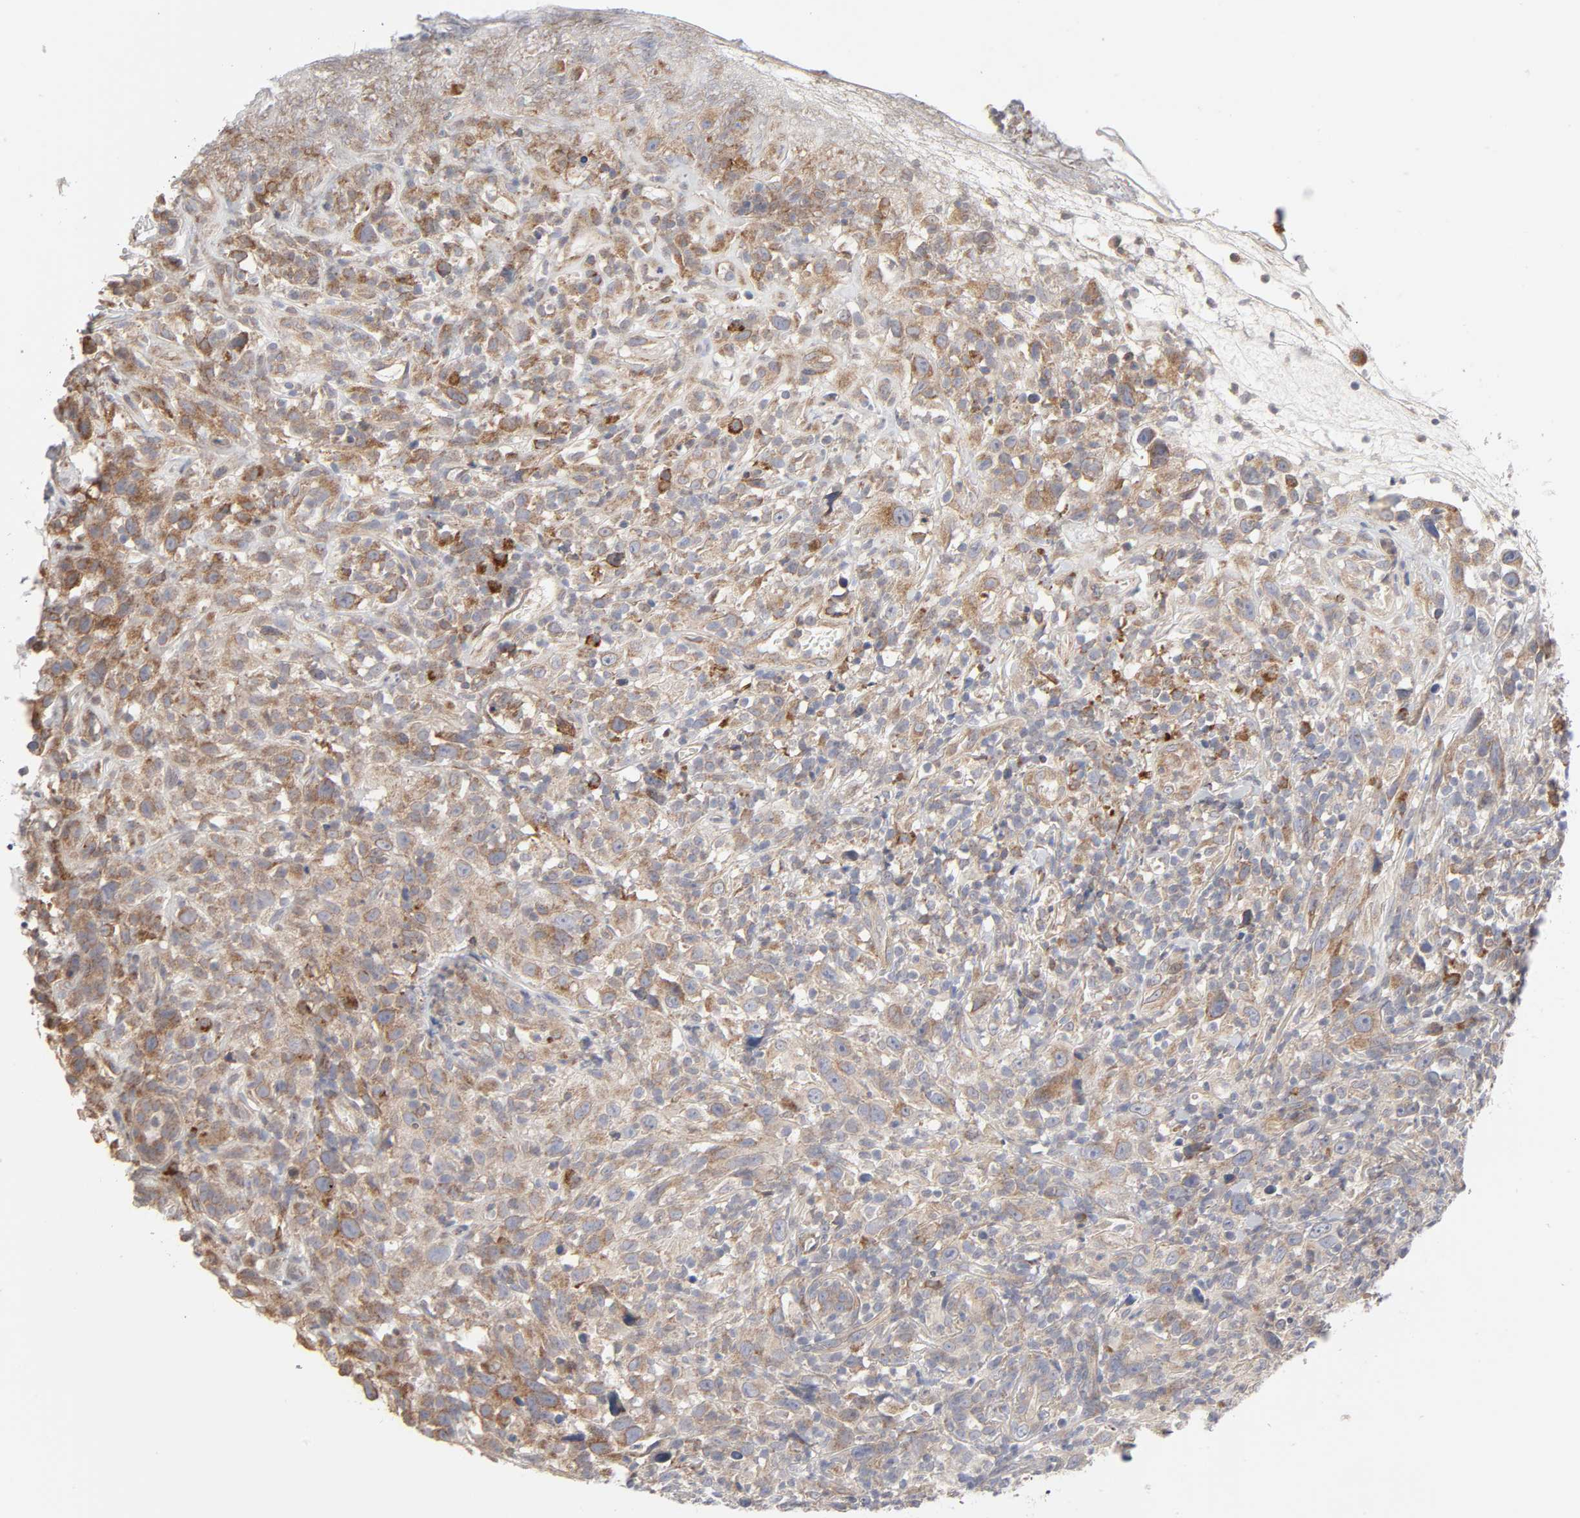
{"staining": {"intensity": "weak", "quantity": ">75%", "location": "cytoplasmic/membranous"}, "tissue": "thyroid cancer", "cell_type": "Tumor cells", "image_type": "cancer", "snomed": [{"axis": "morphology", "description": "Carcinoma, NOS"}, {"axis": "topography", "description": "Thyroid gland"}], "caption": "About >75% of tumor cells in human thyroid cancer (carcinoma) demonstrate weak cytoplasmic/membranous protein expression as visualized by brown immunohistochemical staining.", "gene": "IL4R", "patient": {"sex": "female", "age": 77}}